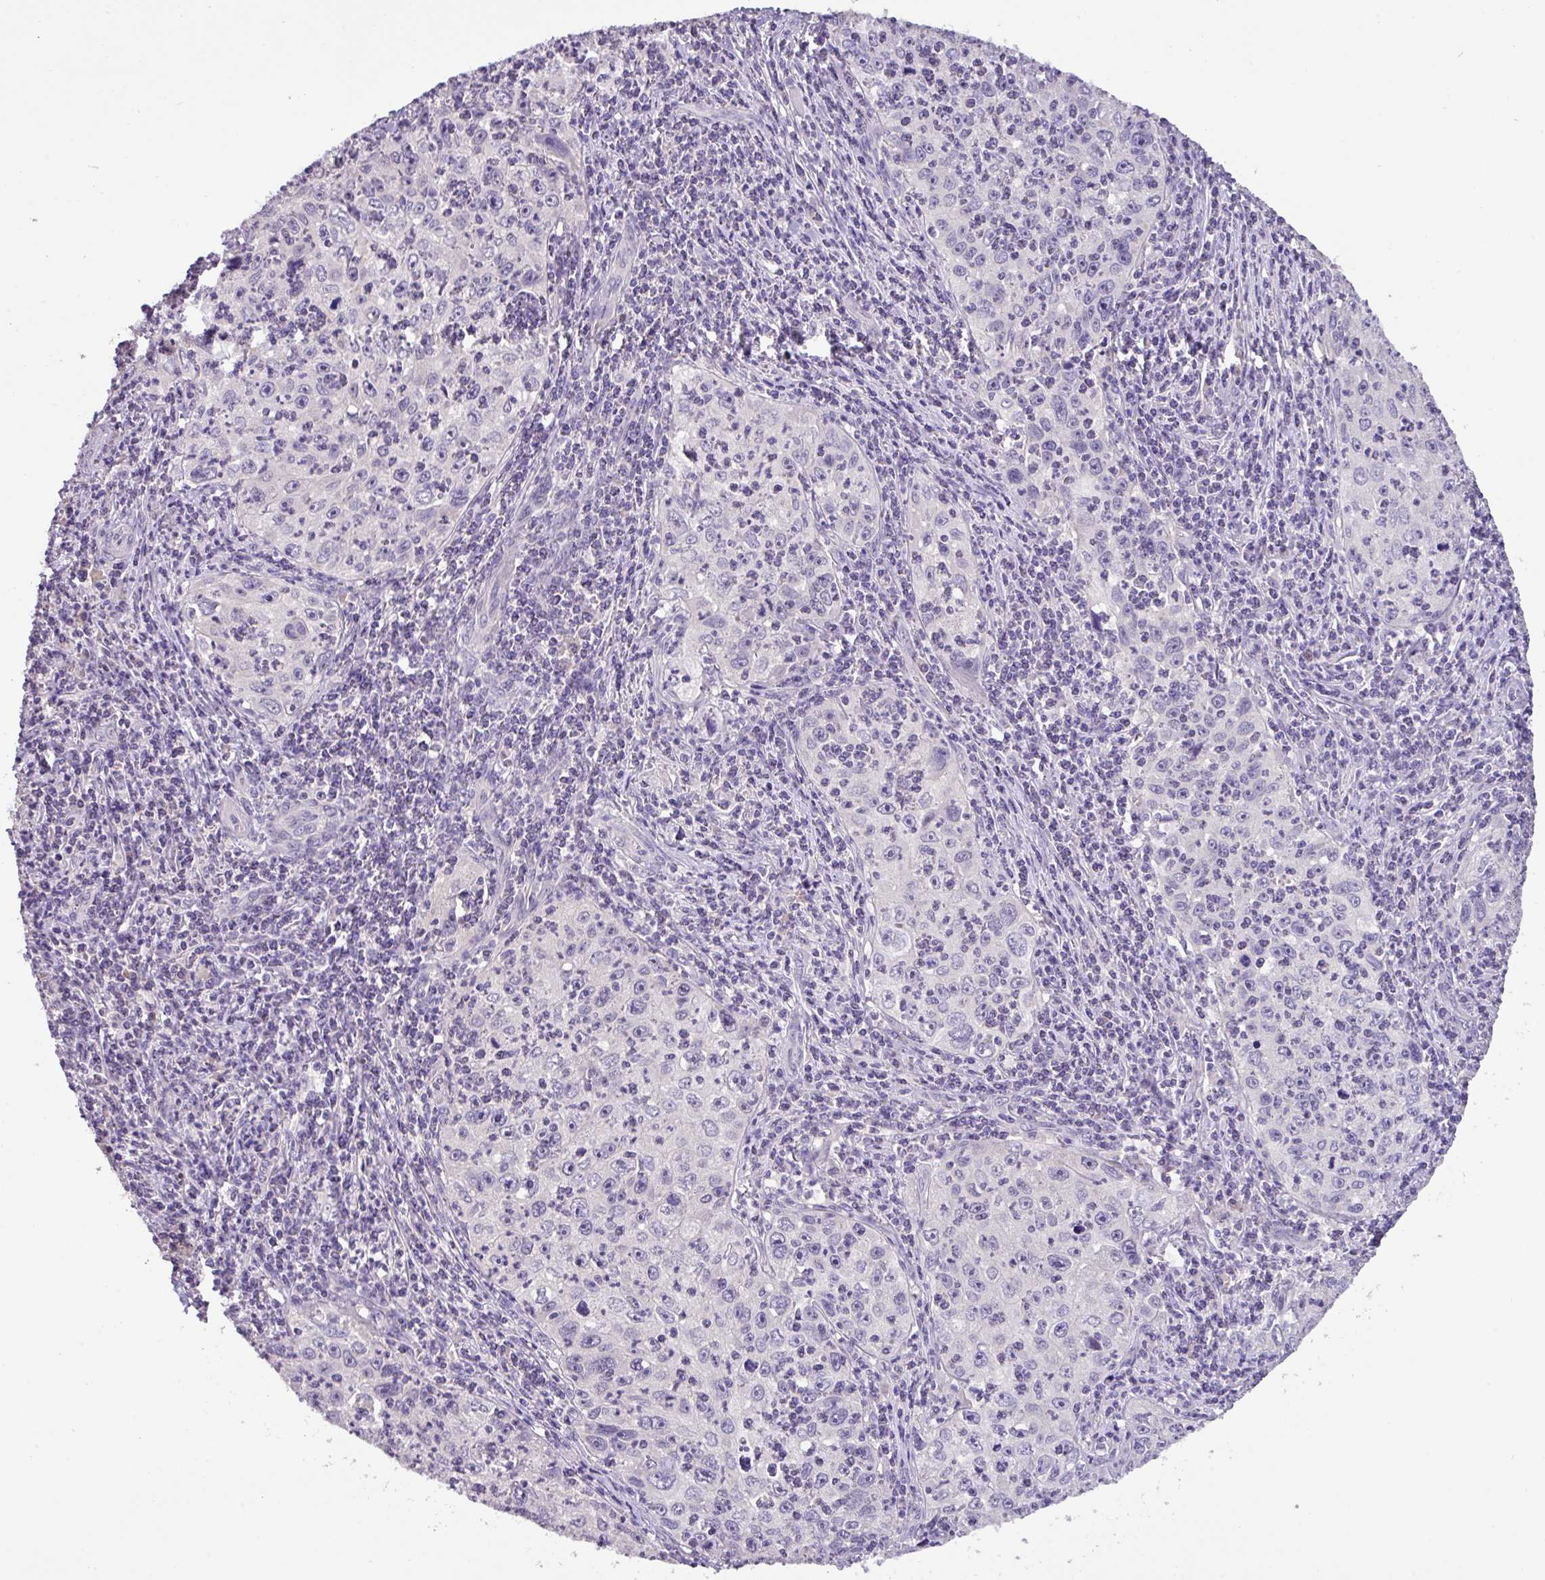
{"staining": {"intensity": "negative", "quantity": "none", "location": "none"}, "tissue": "cervical cancer", "cell_type": "Tumor cells", "image_type": "cancer", "snomed": [{"axis": "morphology", "description": "Squamous cell carcinoma, NOS"}, {"axis": "topography", "description": "Cervix"}], "caption": "Protein analysis of cervical cancer (squamous cell carcinoma) reveals no significant expression in tumor cells.", "gene": "PAX8", "patient": {"sex": "female", "age": 30}}